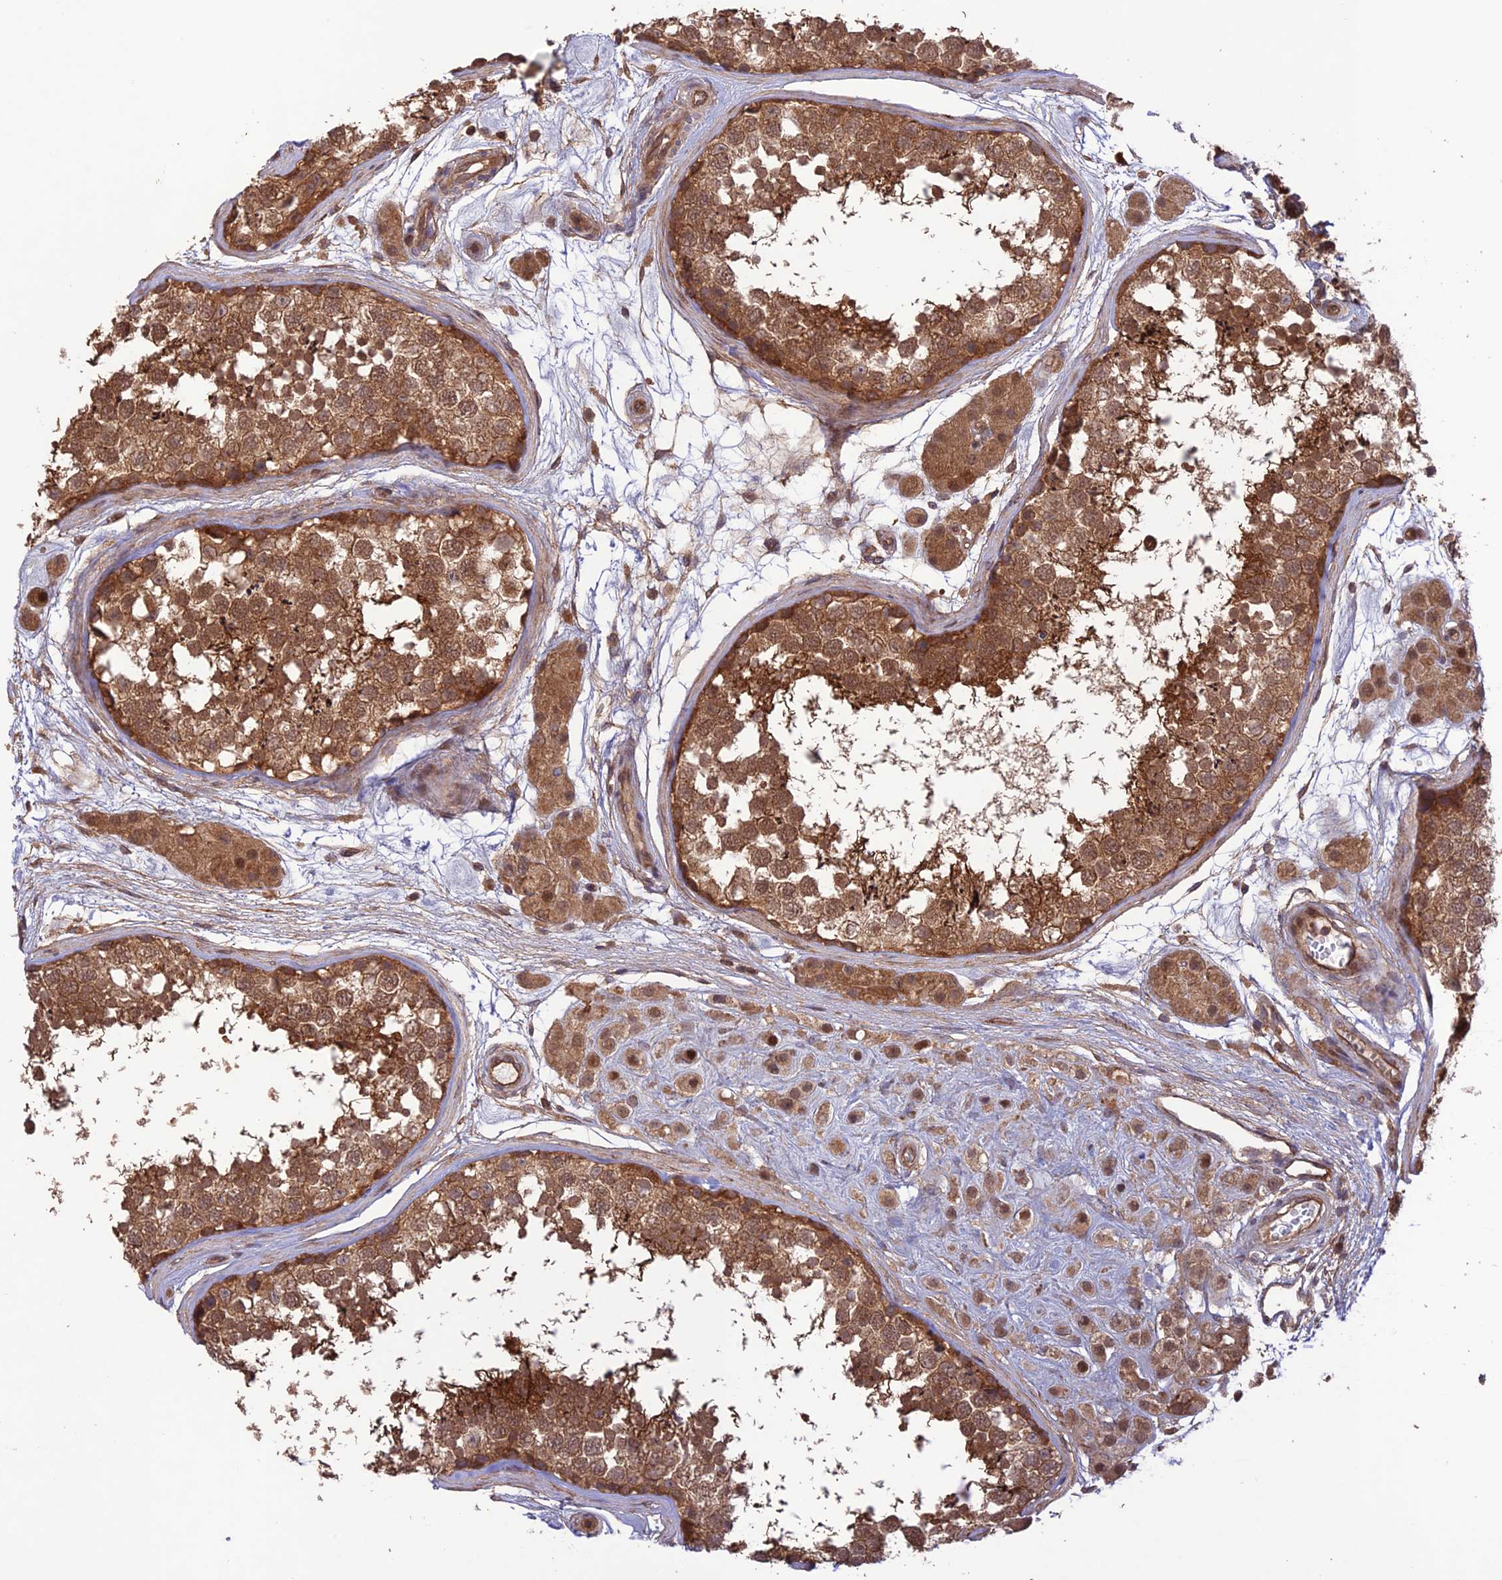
{"staining": {"intensity": "moderate", "quantity": ">75%", "location": "cytoplasmic/membranous"}, "tissue": "testis", "cell_type": "Cells in seminiferous ducts", "image_type": "normal", "snomed": [{"axis": "morphology", "description": "Normal tissue, NOS"}, {"axis": "topography", "description": "Testis"}], "caption": "Immunohistochemistry (IHC) micrograph of normal testis: human testis stained using immunohistochemistry (IHC) shows medium levels of moderate protein expression localized specifically in the cytoplasmic/membranous of cells in seminiferous ducts, appearing as a cytoplasmic/membranous brown color.", "gene": "FCHSD1", "patient": {"sex": "male", "age": 56}}